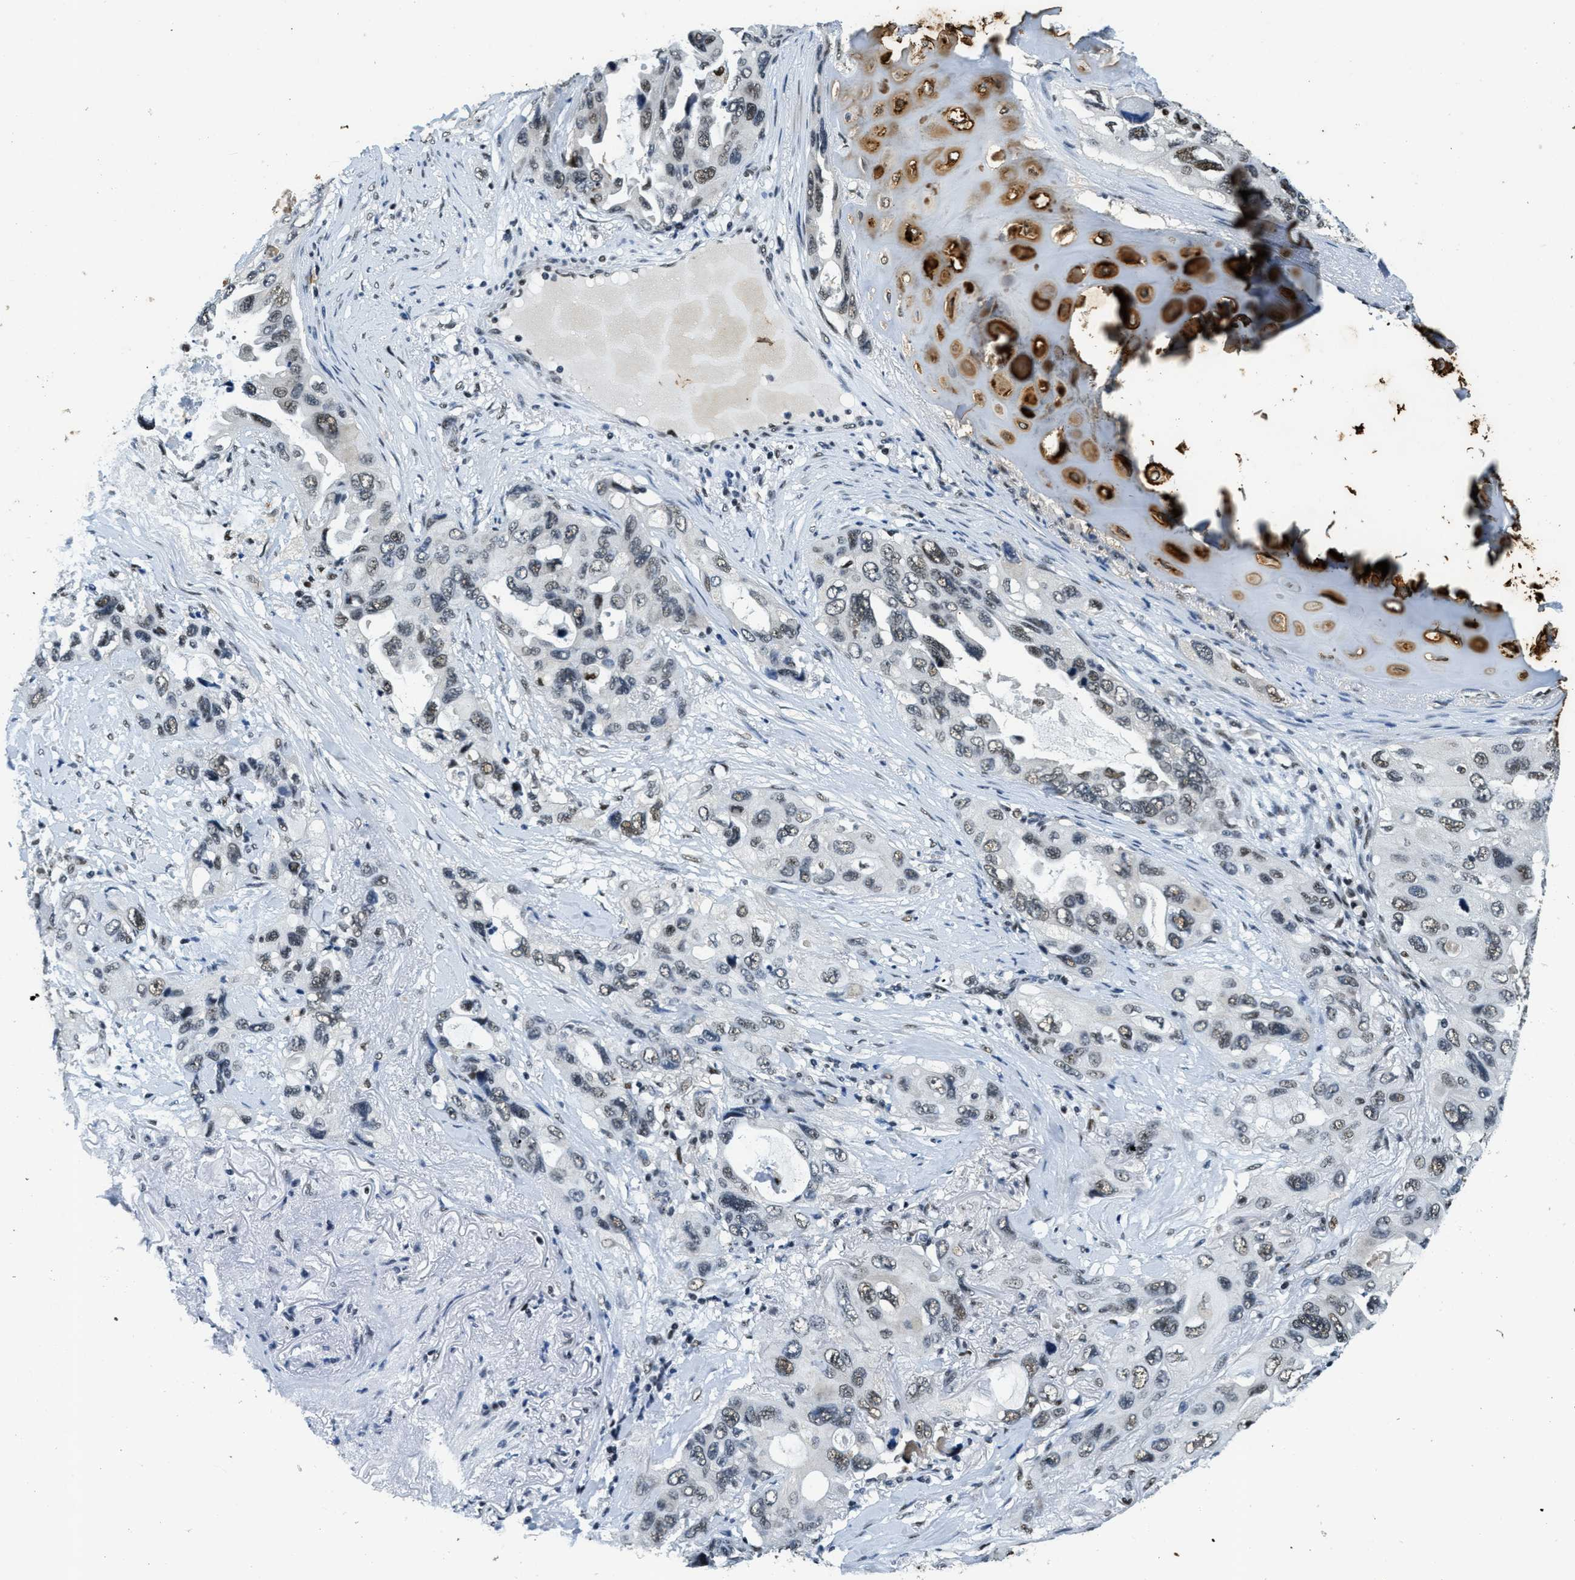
{"staining": {"intensity": "weak", "quantity": "25%-75%", "location": "nuclear"}, "tissue": "lung cancer", "cell_type": "Tumor cells", "image_type": "cancer", "snomed": [{"axis": "morphology", "description": "Squamous cell carcinoma, NOS"}, {"axis": "topography", "description": "Lung"}], "caption": "Protein expression analysis of human lung cancer (squamous cell carcinoma) reveals weak nuclear expression in approximately 25%-75% of tumor cells.", "gene": "SSB", "patient": {"sex": "female", "age": 73}}